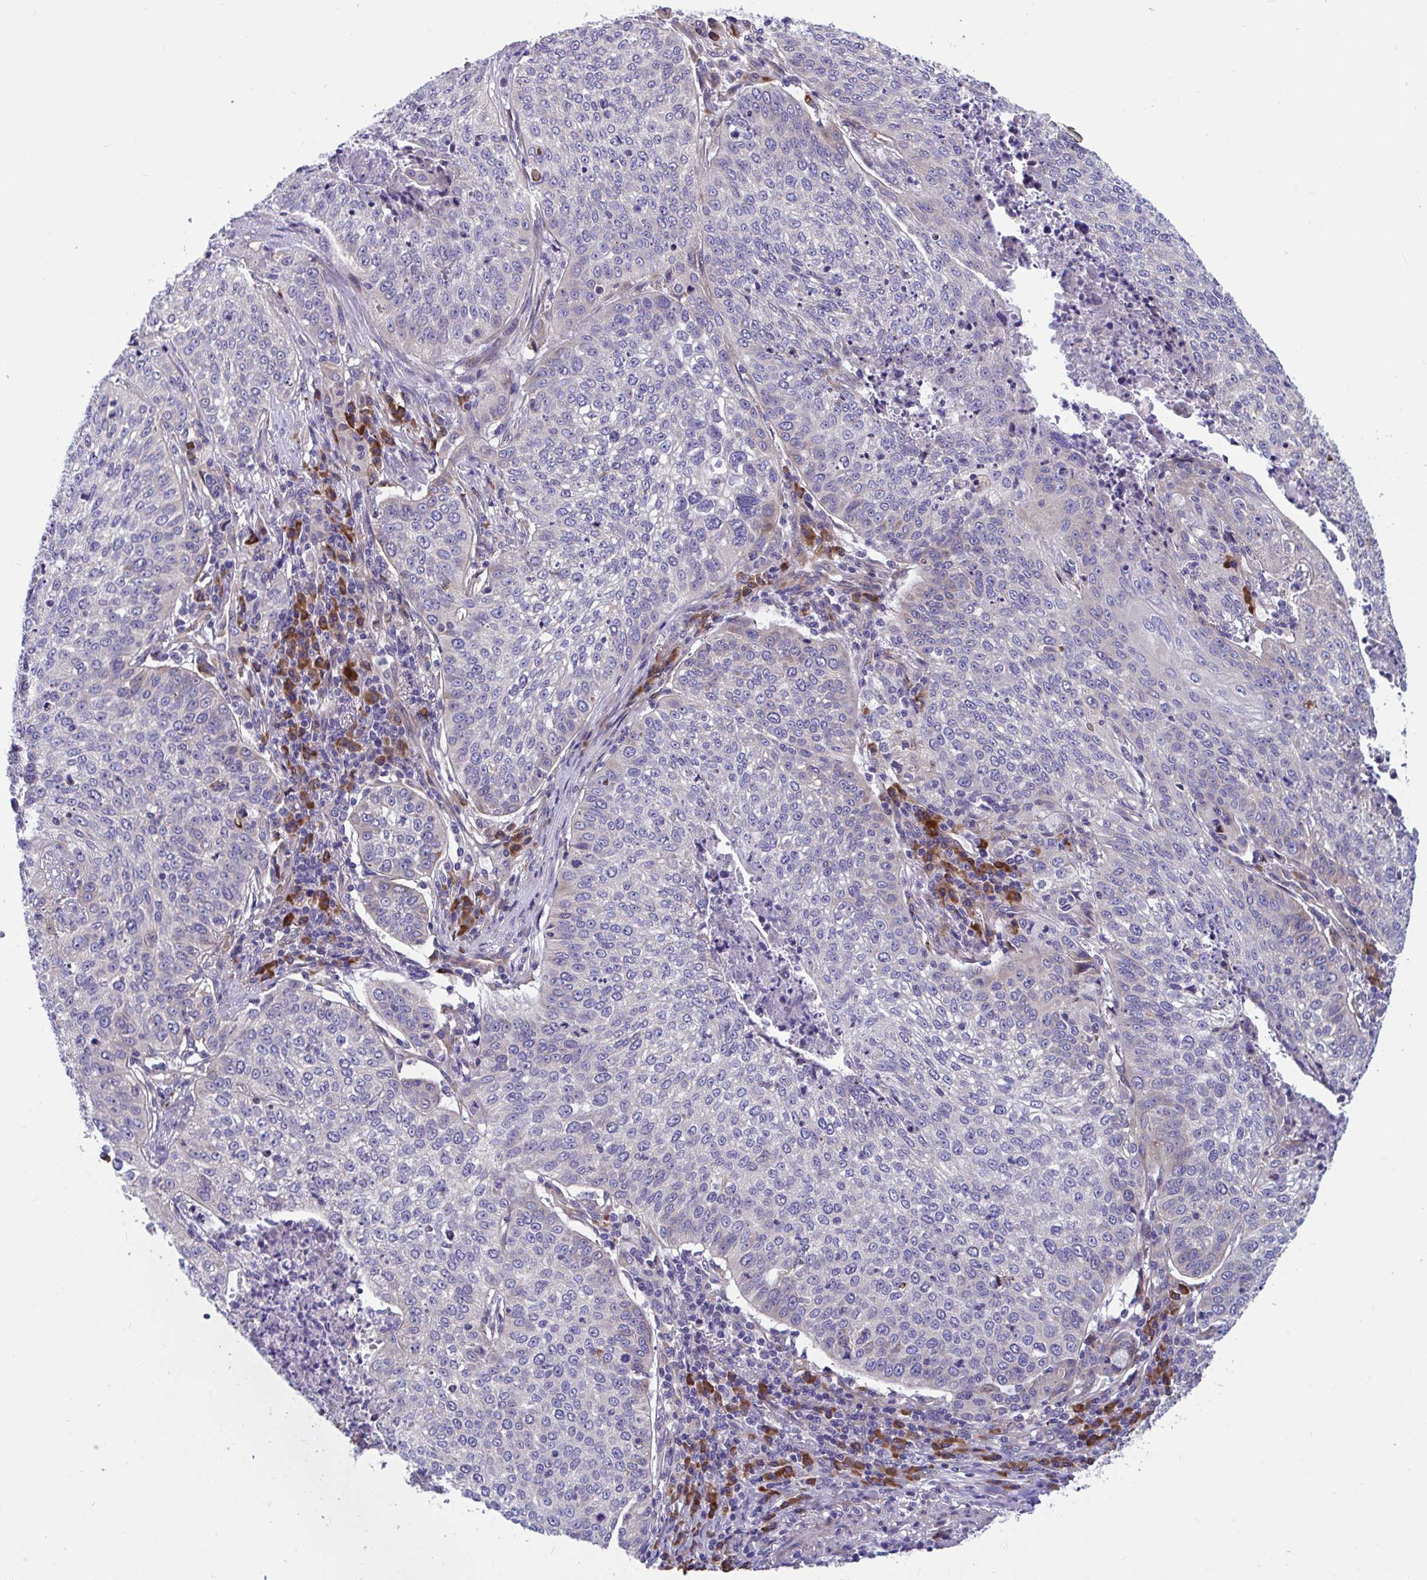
{"staining": {"intensity": "moderate", "quantity": "<25%", "location": "cytoplasmic/membranous"}, "tissue": "lung cancer", "cell_type": "Tumor cells", "image_type": "cancer", "snomed": [{"axis": "morphology", "description": "Squamous cell carcinoma, NOS"}, {"axis": "topography", "description": "Lung"}], "caption": "Lung cancer (squamous cell carcinoma) stained with immunohistochemistry (IHC) displays moderate cytoplasmic/membranous staining in about <25% of tumor cells.", "gene": "WBP1", "patient": {"sex": "male", "age": 63}}